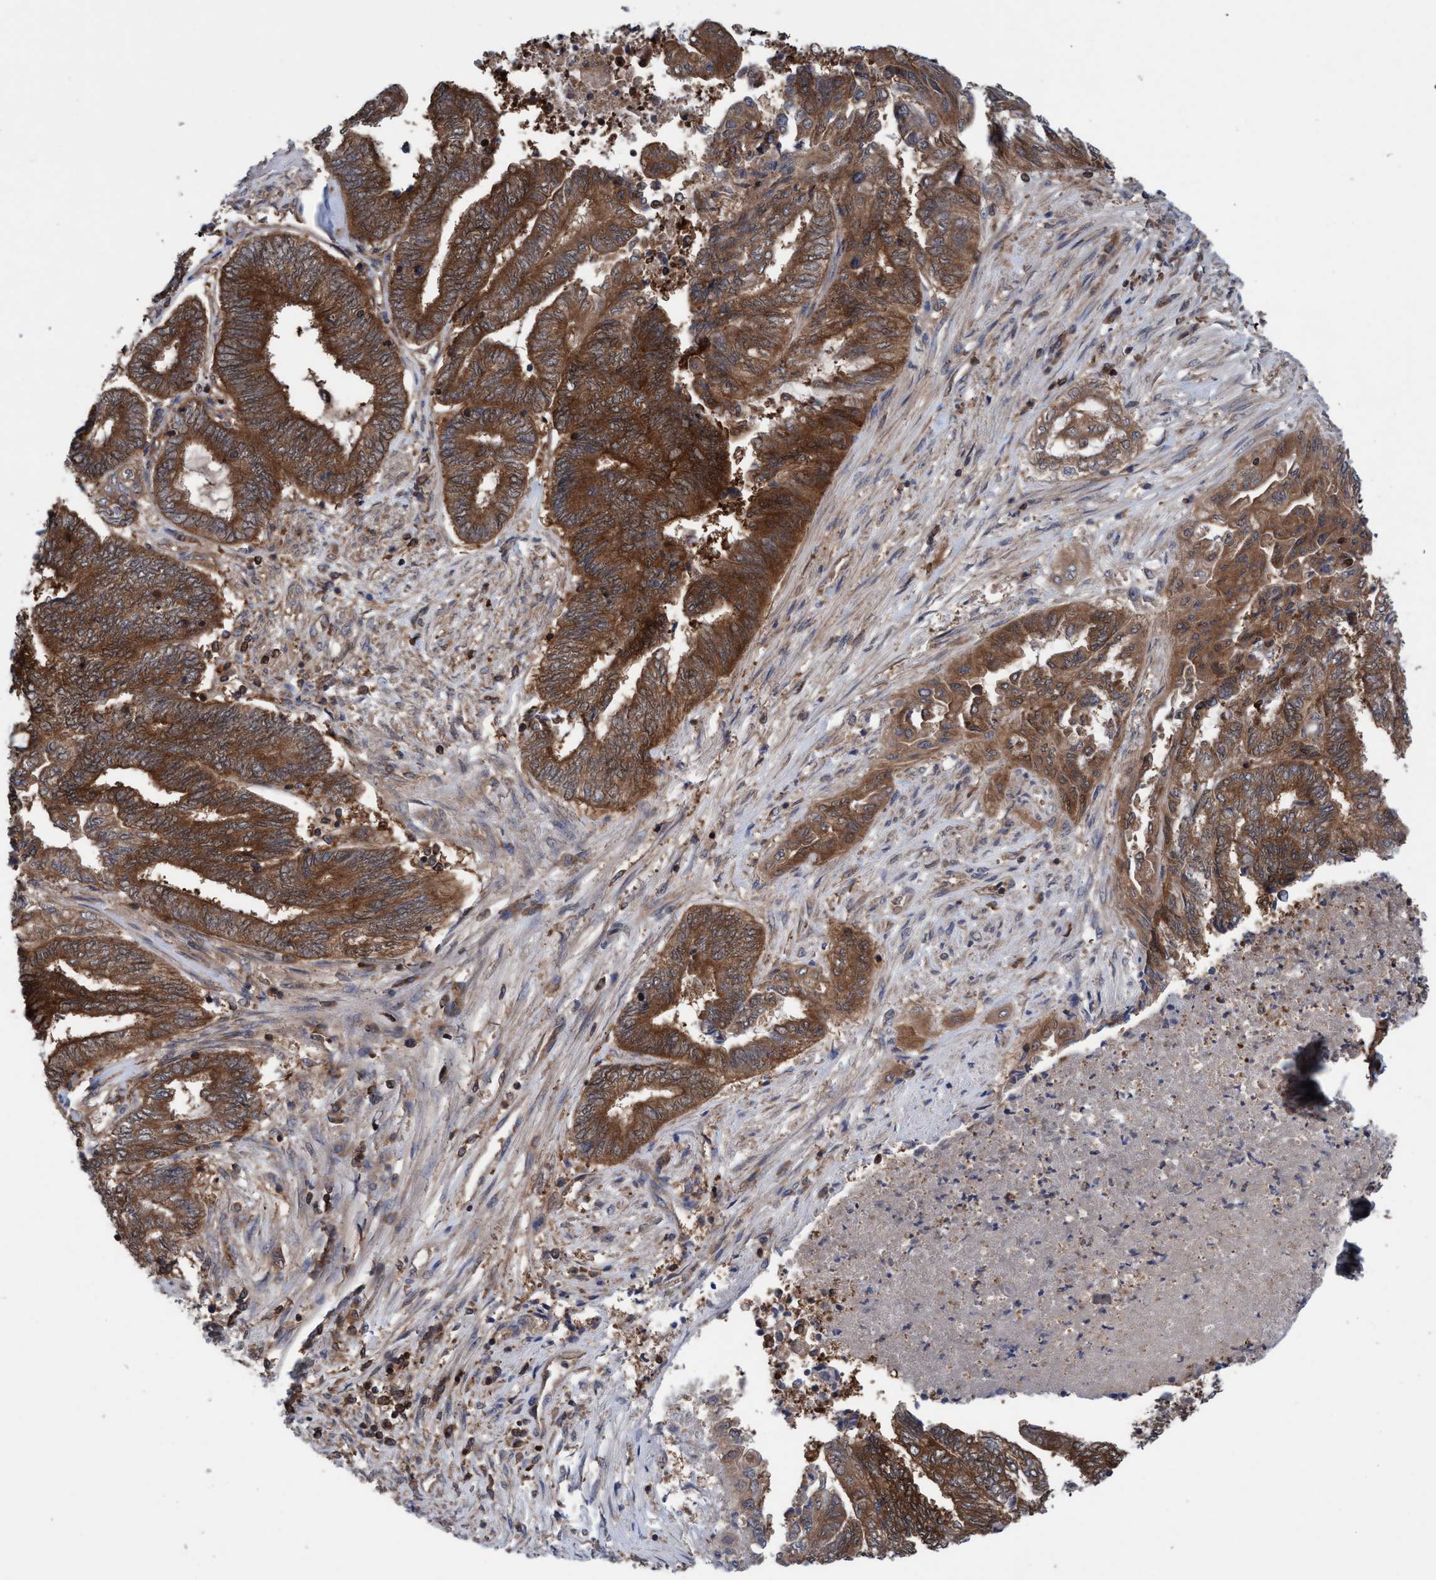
{"staining": {"intensity": "strong", "quantity": ">75%", "location": "cytoplasmic/membranous"}, "tissue": "endometrial cancer", "cell_type": "Tumor cells", "image_type": "cancer", "snomed": [{"axis": "morphology", "description": "Adenocarcinoma, NOS"}, {"axis": "topography", "description": "Uterus"}, {"axis": "topography", "description": "Endometrium"}], "caption": "DAB (3,3'-diaminobenzidine) immunohistochemical staining of human adenocarcinoma (endometrial) reveals strong cytoplasmic/membranous protein positivity in about >75% of tumor cells.", "gene": "GLOD4", "patient": {"sex": "female", "age": 70}}